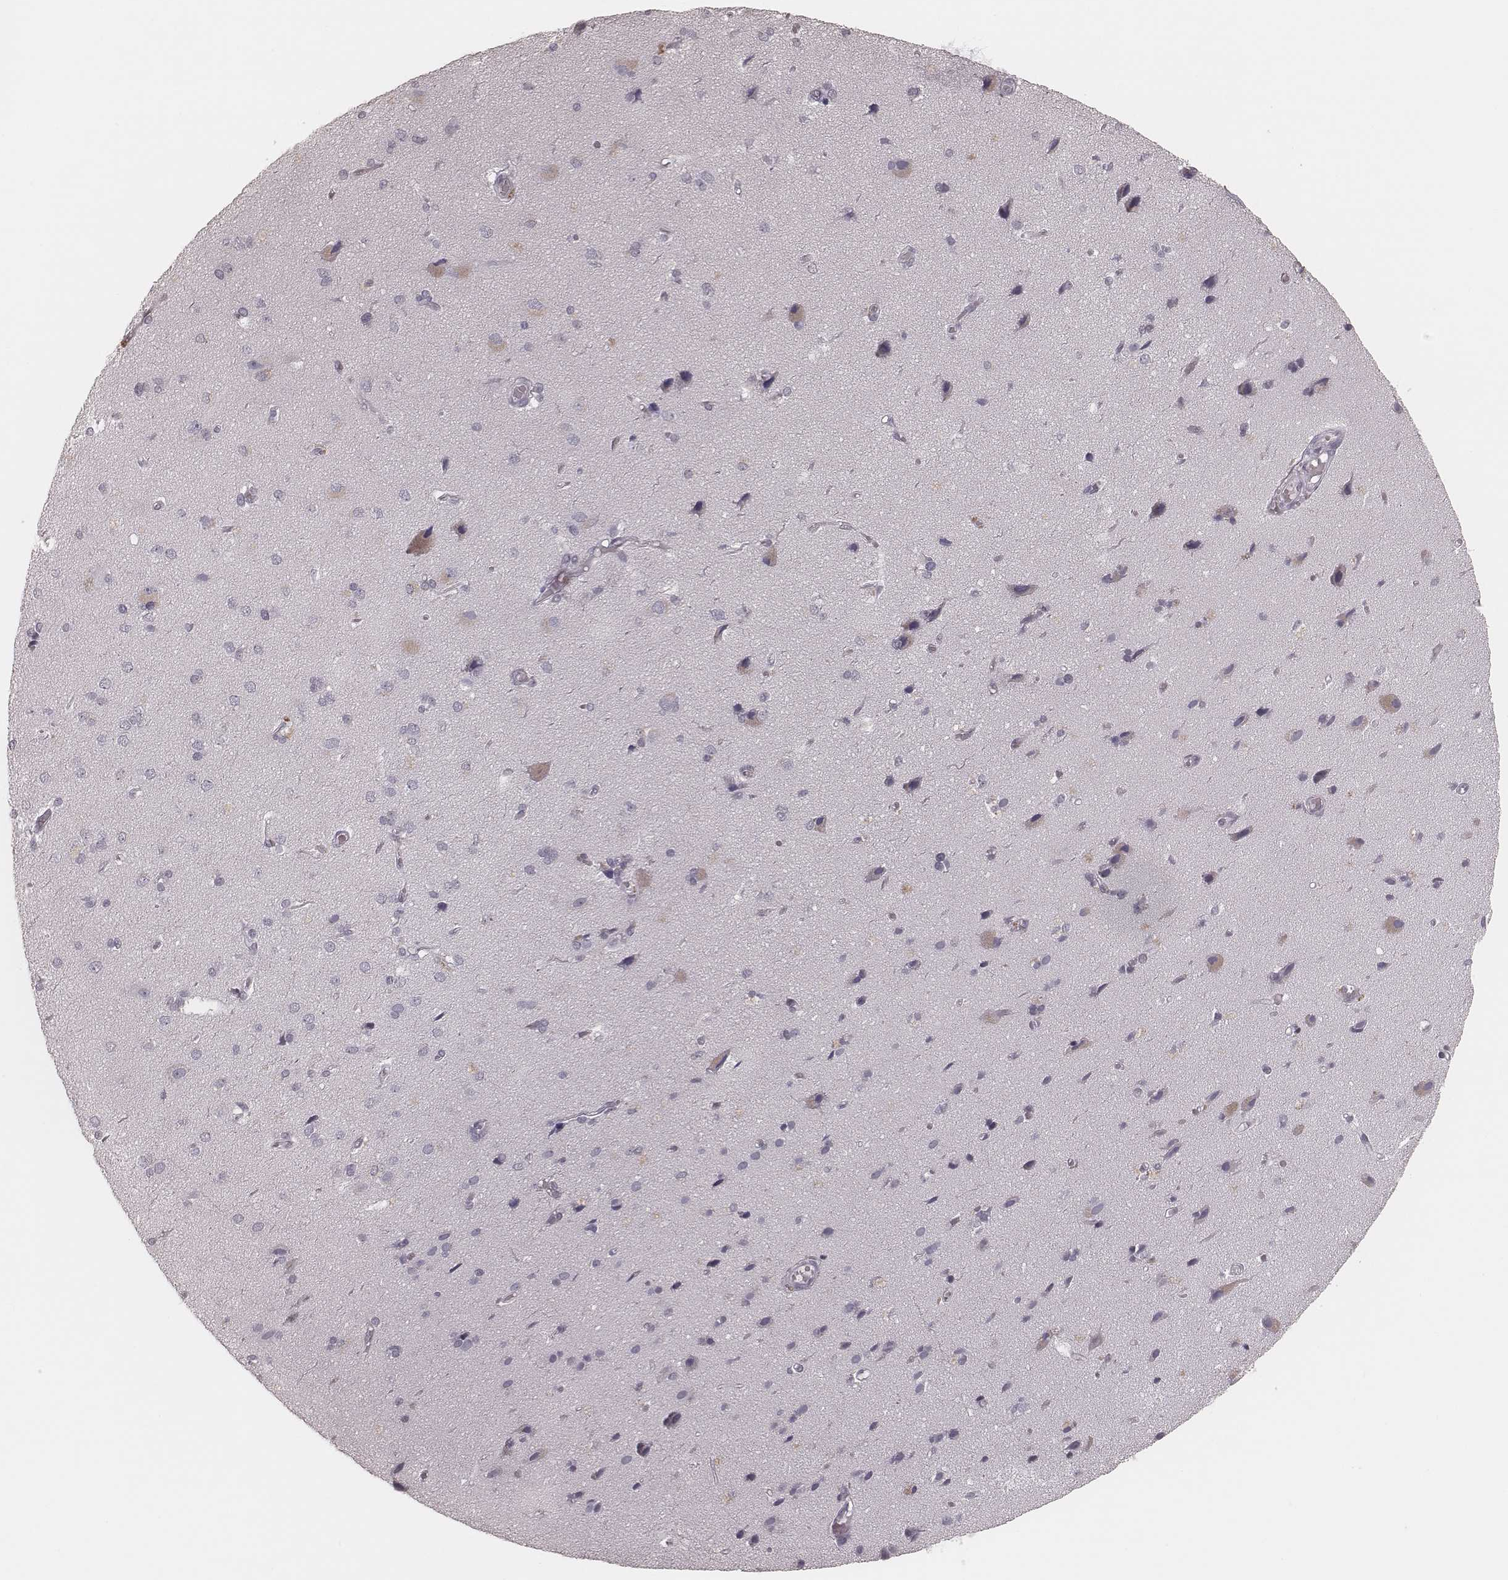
{"staining": {"intensity": "negative", "quantity": "none", "location": "none"}, "tissue": "cerebral cortex", "cell_type": "Endothelial cells", "image_type": "normal", "snomed": [{"axis": "morphology", "description": "Normal tissue, NOS"}, {"axis": "morphology", "description": "Glioma, malignant, High grade"}, {"axis": "topography", "description": "Cerebral cortex"}], "caption": "Micrograph shows no protein expression in endothelial cells of unremarkable cerebral cortex. (Brightfield microscopy of DAB (3,3'-diaminobenzidine) immunohistochemistry at high magnification).", "gene": "KITLG", "patient": {"sex": "male", "age": 71}}